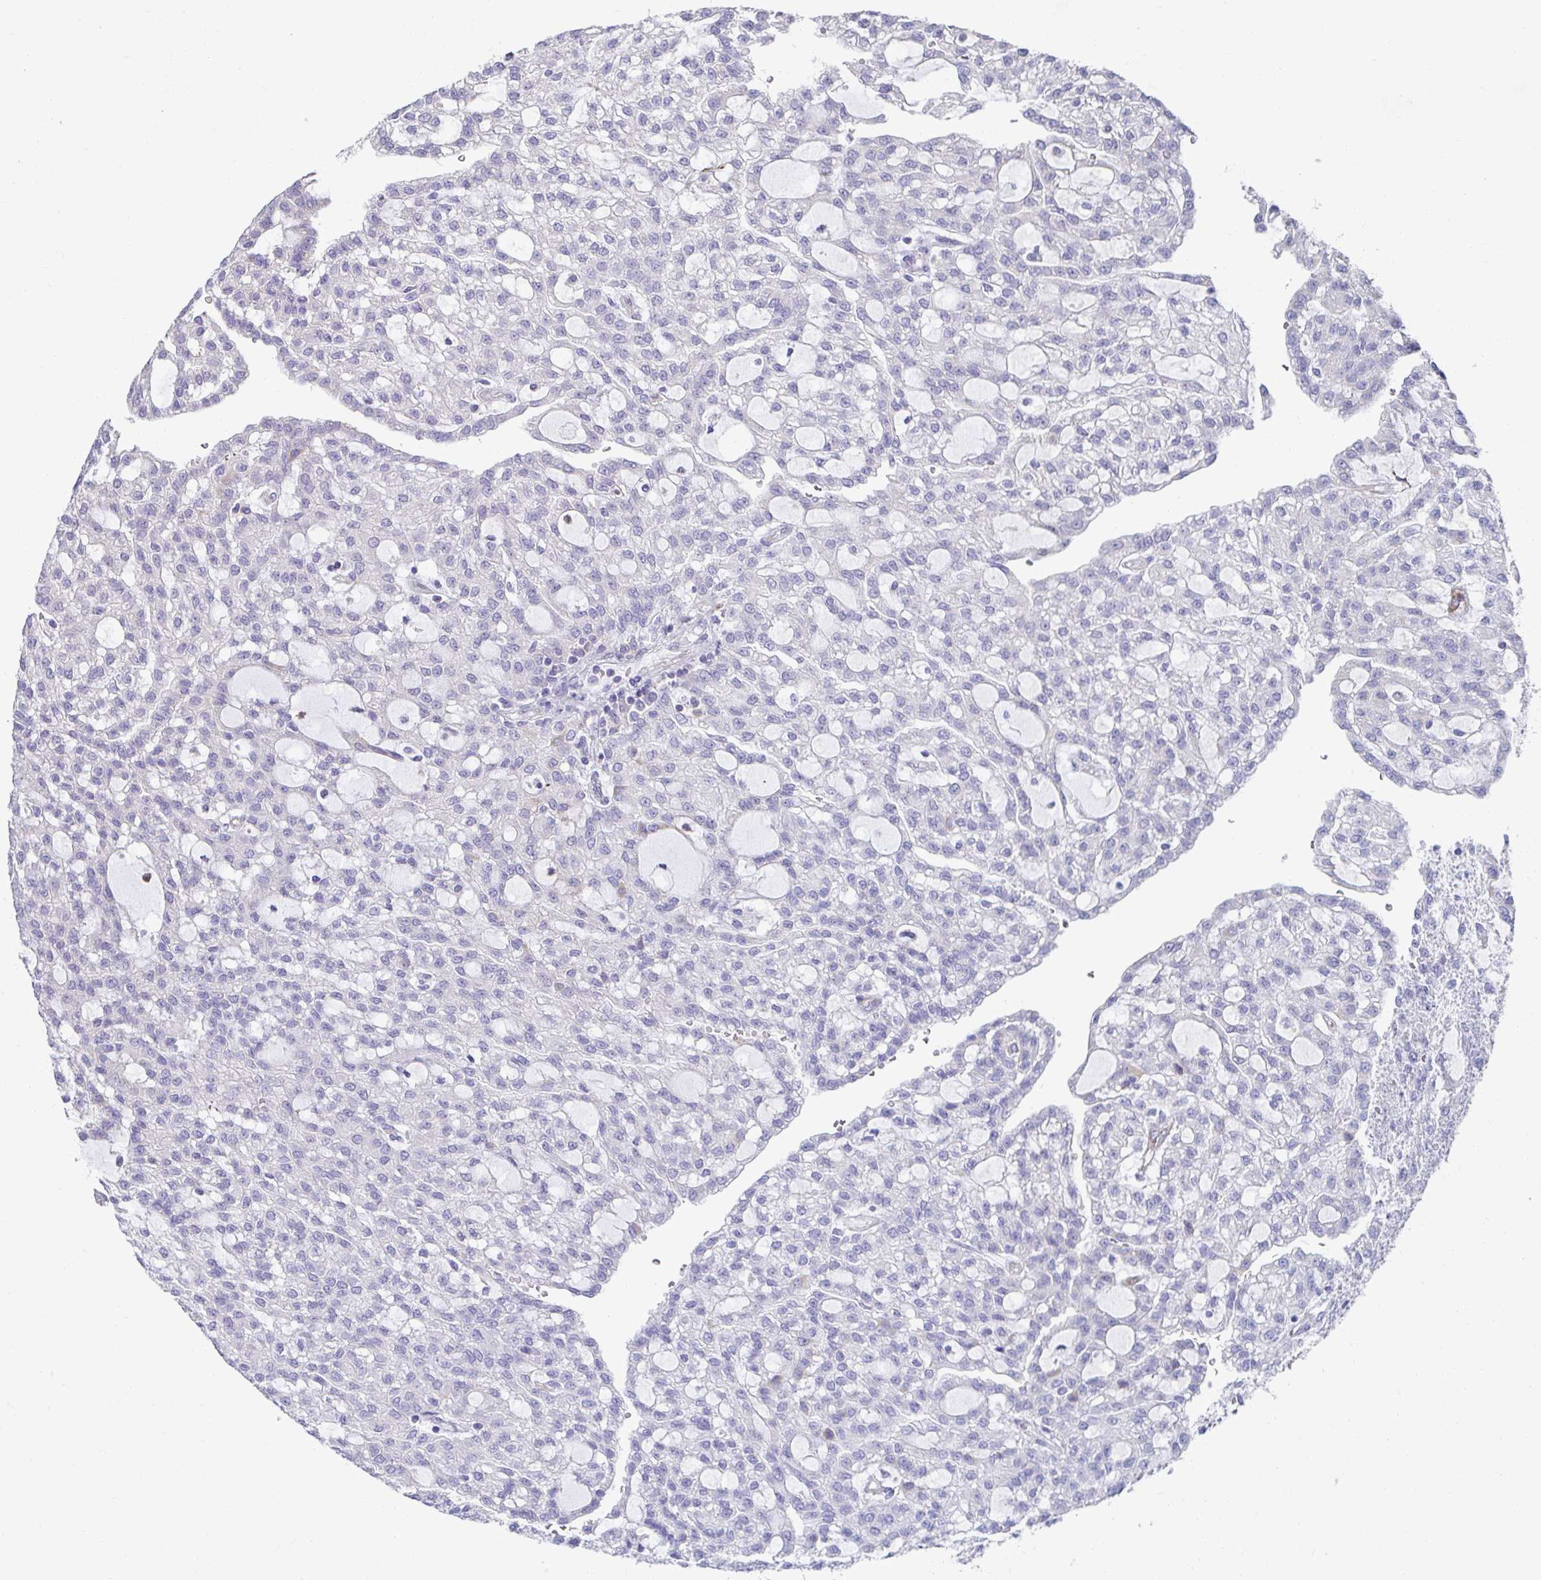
{"staining": {"intensity": "negative", "quantity": "none", "location": "none"}, "tissue": "renal cancer", "cell_type": "Tumor cells", "image_type": "cancer", "snomed": [{"axis": "morphology", "description": "Adenocarcinoma, NOS"}, {"axis": "topography", "description": "Kidney"}], "caption": "Immunohistochemistry (IHC) image of human adenocarcinoma (renal) stained for a protein (brown), which displays no positivity in tumor cells.", "gene": "CXCR1", "patient": {"sex": "male", "age": 63}}